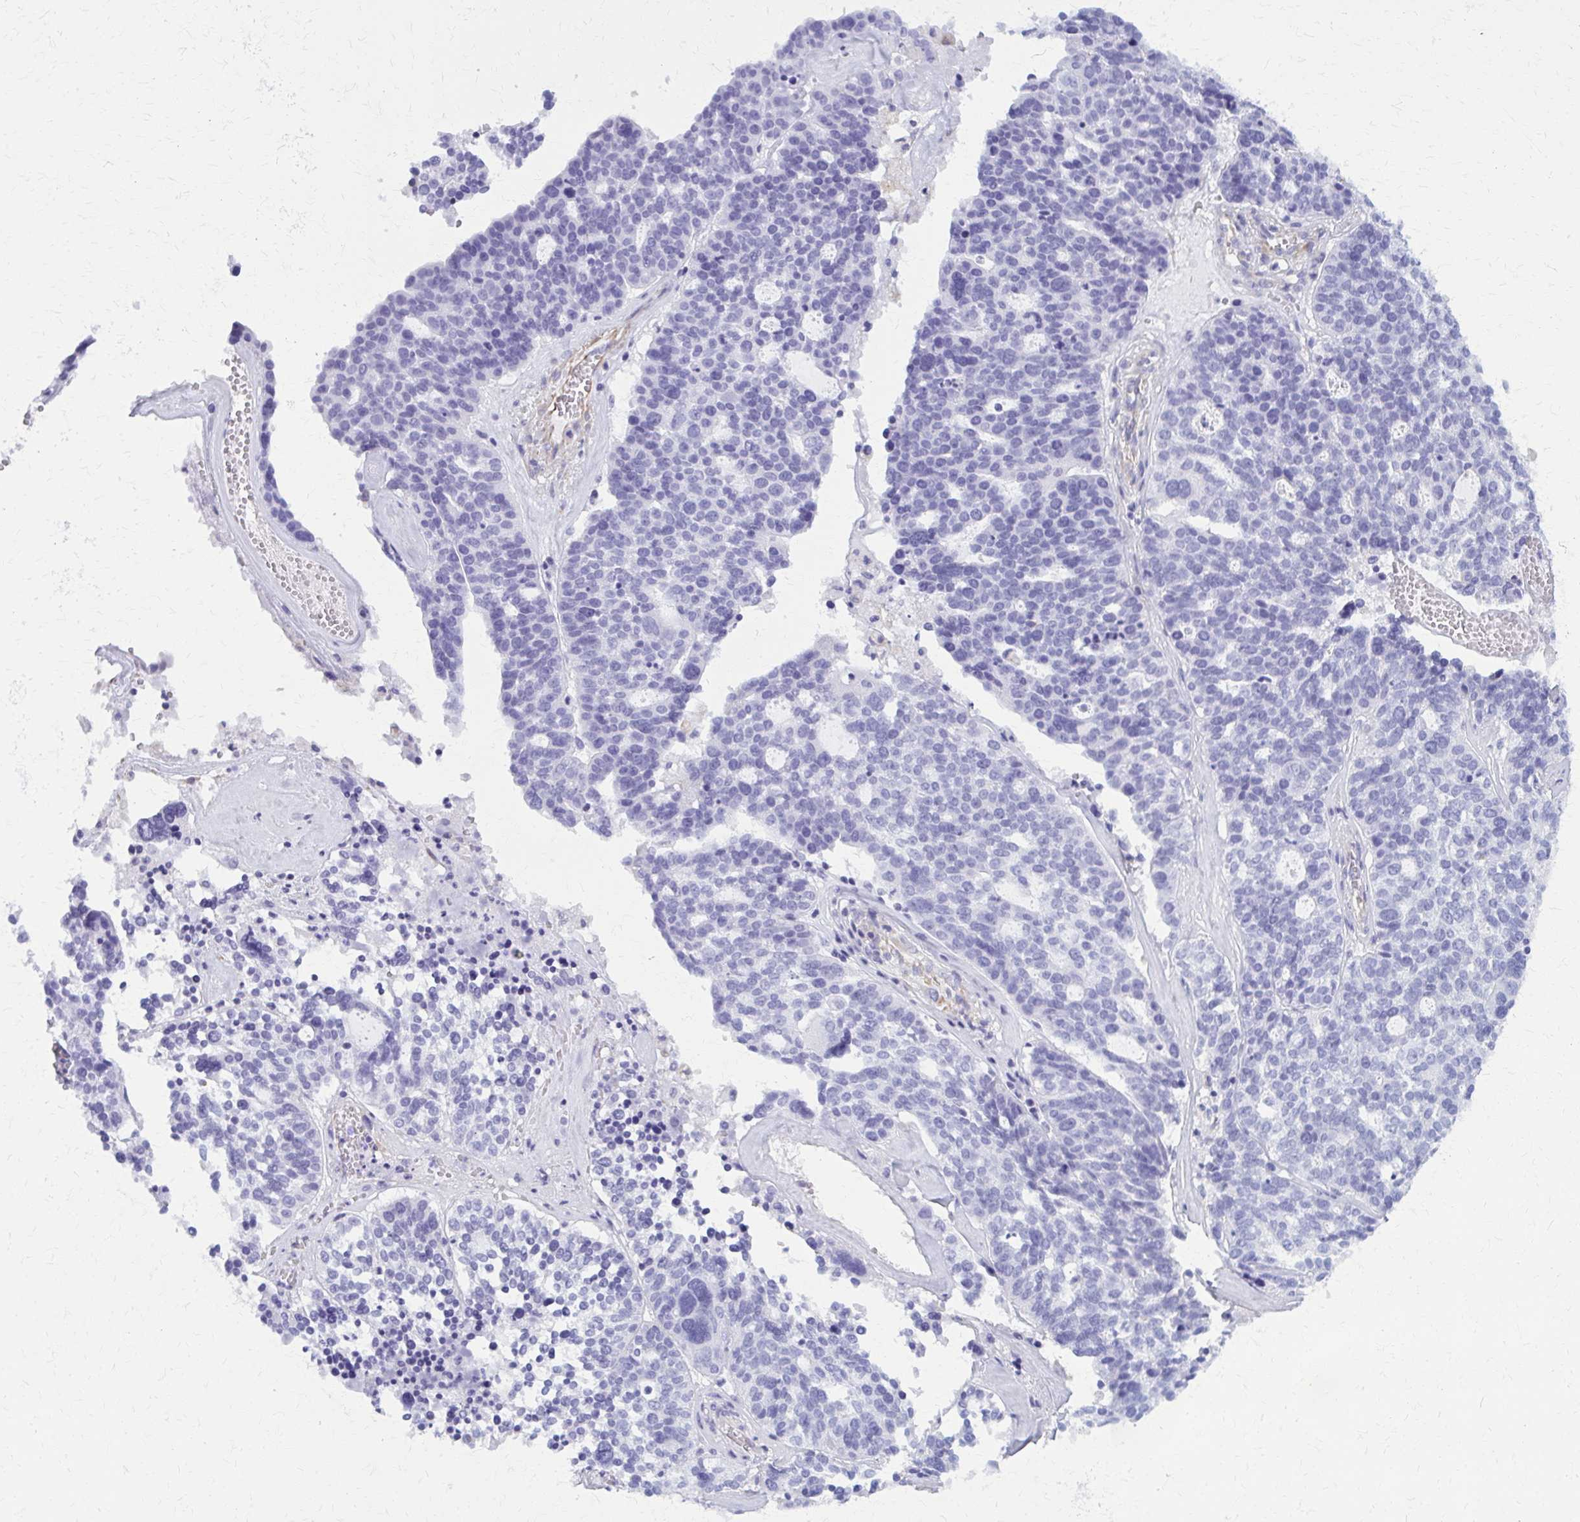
{"staining": {"intensity": "negative", "quantity": "none", "location": "none"}, "tissue": "ovarian cancer", "cell_type": "Tumor cells", "image_type": "cancer", "snomed": [{"axis": "morphology", "description": "Cystadenocarcinoma, serous, NOS"}, {"axis": "topography", "description": "Ovary"}], "caption": "Ovarian cancer (serous cystadenocarcinoma) stained for a protein using IHC exhibits no positivity tumor cells.", "gene": "GFAP", "patient": {"sex": "female", "age": 59}}